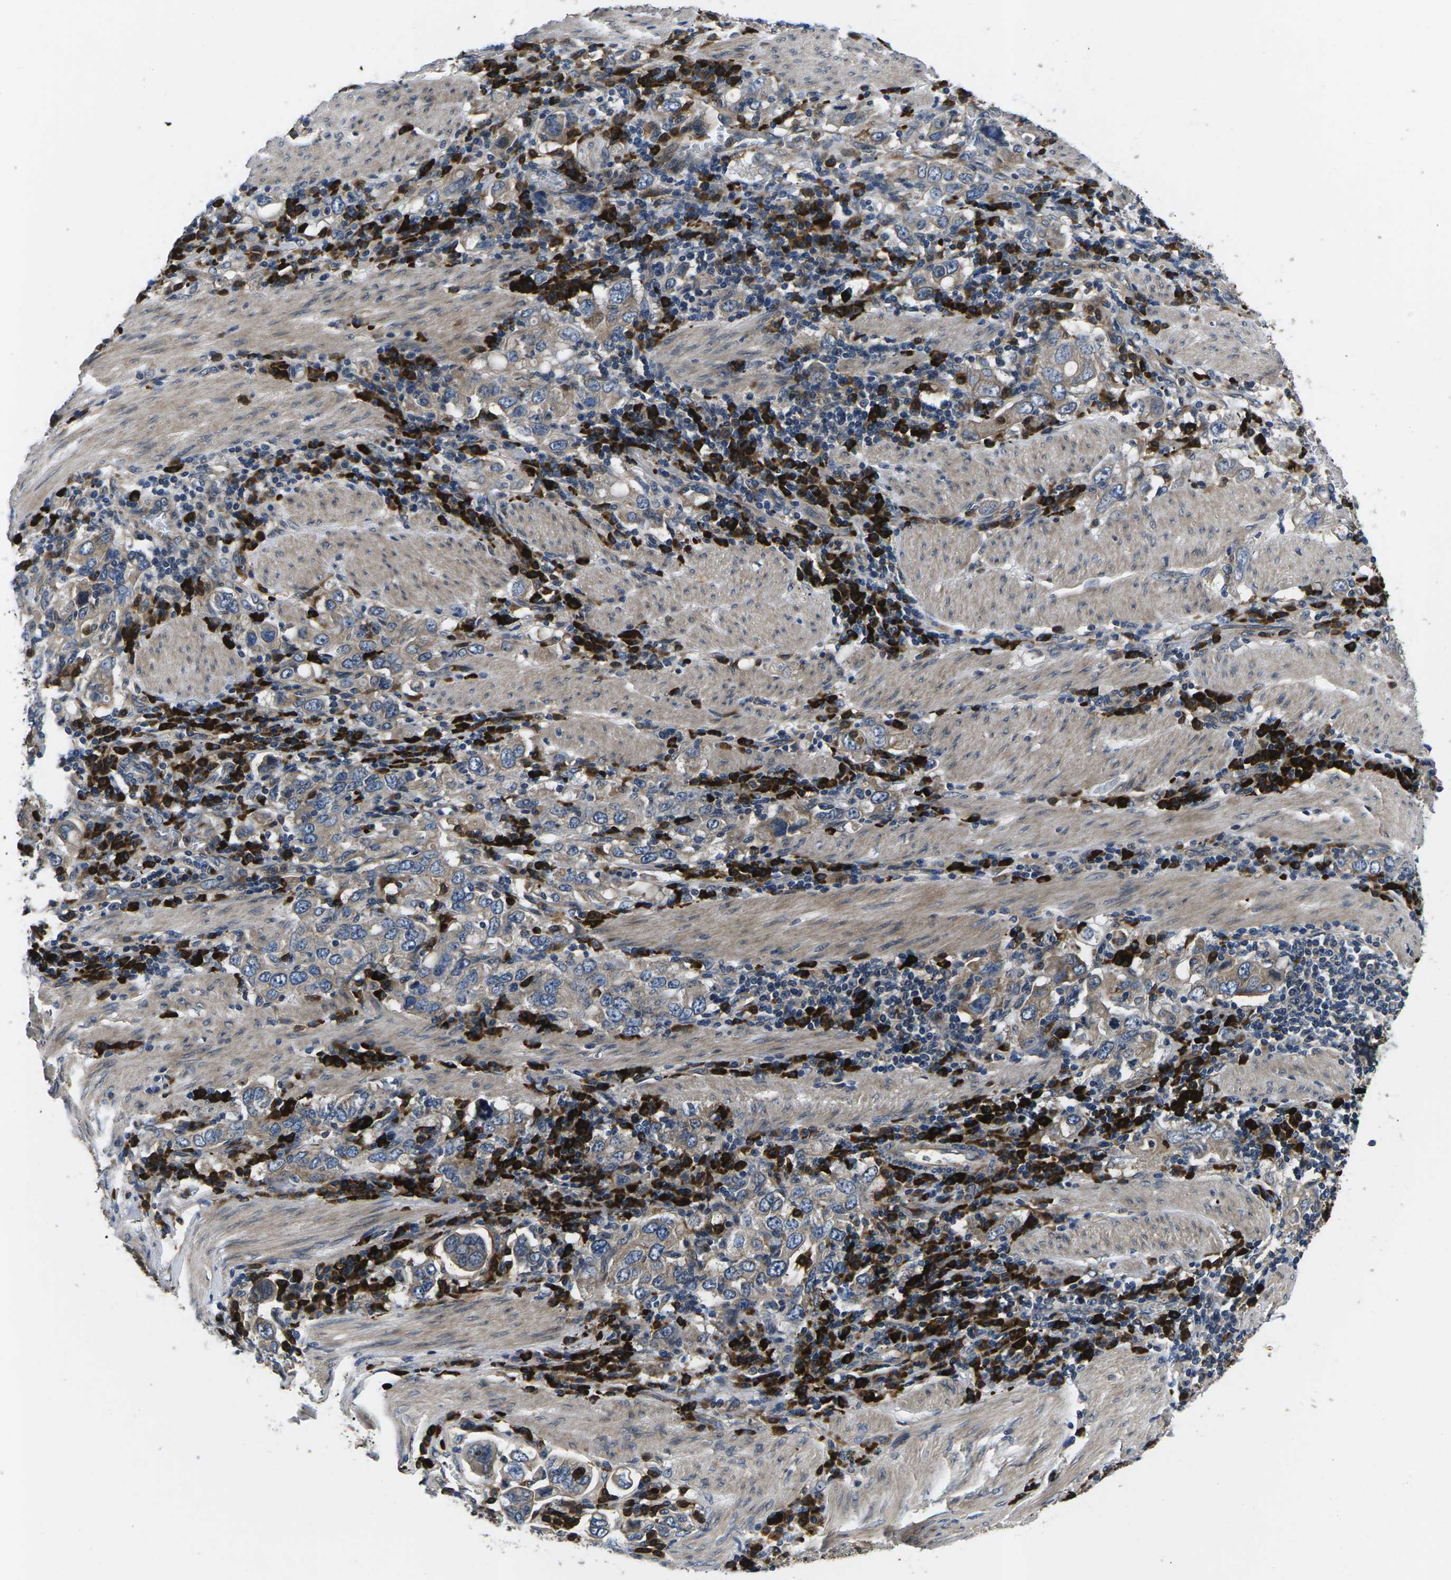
{"staining": {"intensity": "negative", "quantity": "none", "location": "none"}, "tissue": "stomach cancer", "cell_type": "Tumor cells", "image_type": "cancer", "snomed": [{"axis": "morphology", "description": "Adenocarcinoma, NOS"}, {"axis": "topography", "description": "Stomach, upper"}], "caption": "IHC photomicrograph of stomach cancer (adenocarcinoma) stained for a protein (brown), which displays no positivity in tumor cells.", "gene": "PLCE1", "patient": {"sex": "male", "age": 62}}